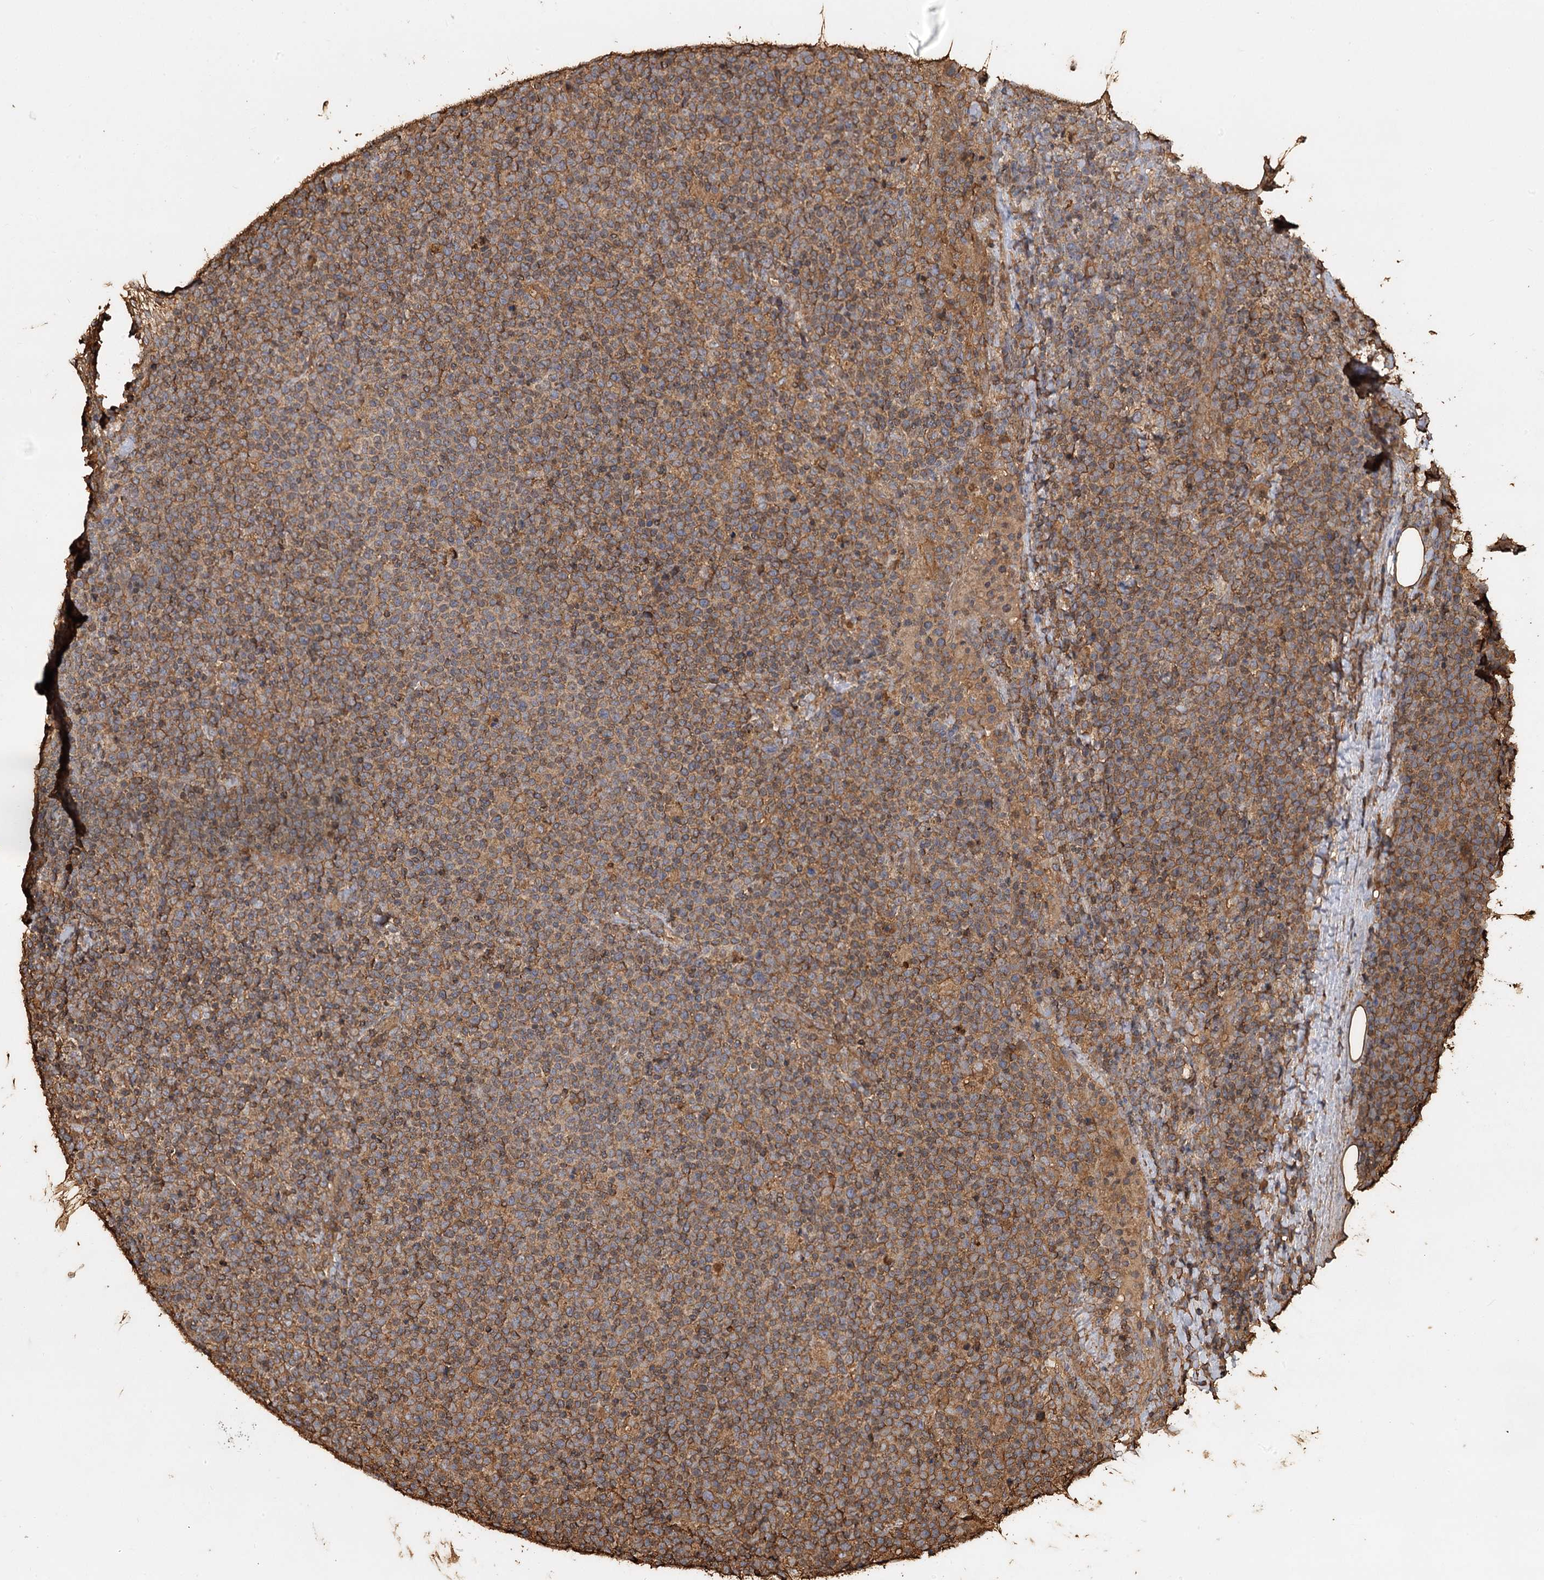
{"staining": {"intensity": "moderate", "quantity": ">75%", "location": "cytoplasmic/membranous"}, "tissue": "lymphoma", "cell_type": "Tumor cells", "image_type": "cancer", "snomed": [{"axis": "morphology", "description": "Malignant lymphoma, non-Hodgkin's type, High grade"}, {"axis": "topography", "description": "Lymph node"}], "caption": "This histopathology image demonstrates IHC staining of lymphoma, with medium moderate cytoplasmic/membranous expression in about >75% of tumor cells.", "gene": "PIK3C2A", "patient": {"sex": "male", "age": 61}}